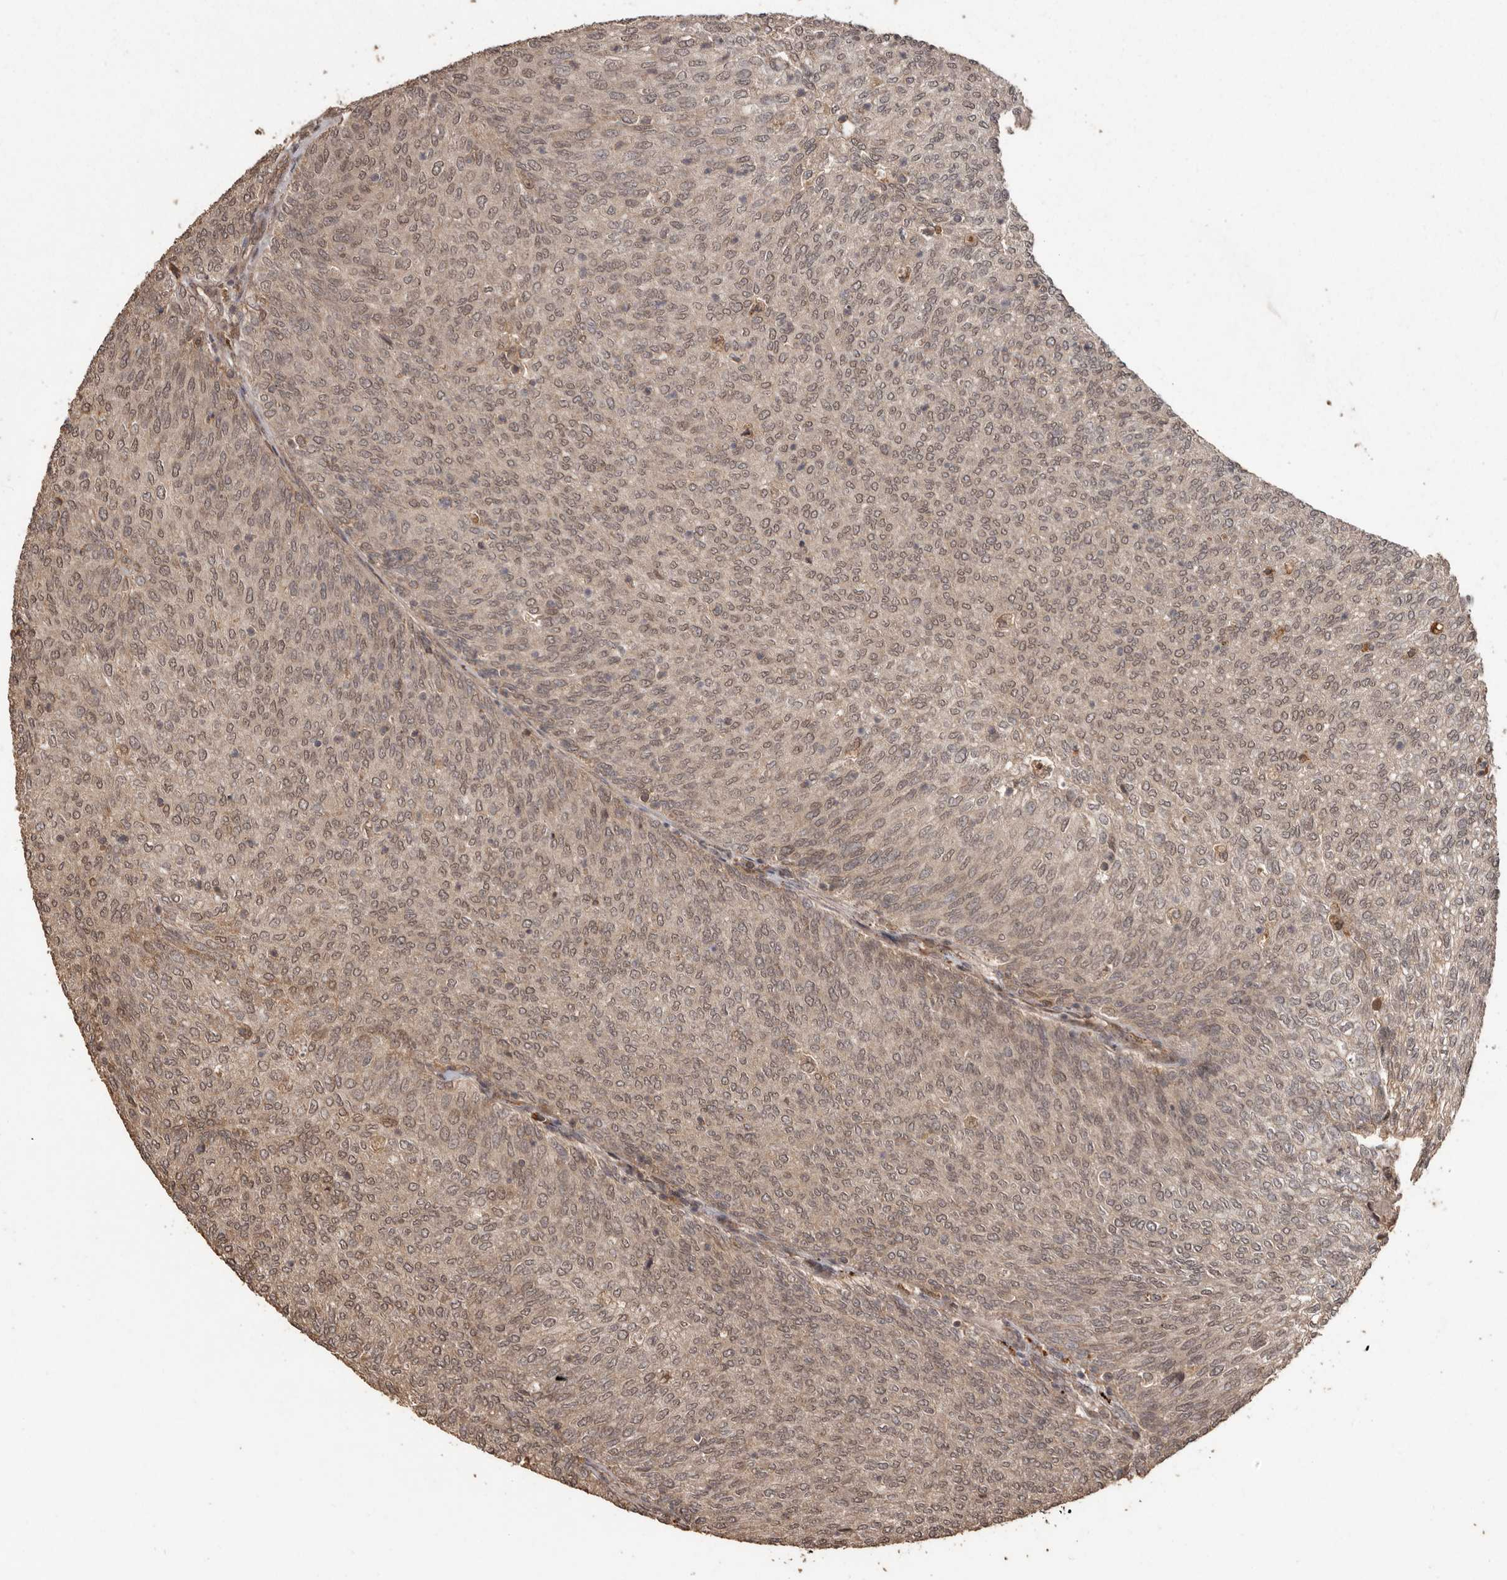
{"staining": {"intensity": "moderate", "quantity": ">75%", "location": "nuclear"}, "tissue": "urothelial cancer", "cell_type": "Tumor cells", "image_type": "cancer", "snomed": [{"axis": "morphology", "description": "Urothelial carcinoma, Low grade"}, {"axis": "topography", "description": "Urinary bladder"}], "caption": "Brown immunohistochemical staining in low-grade urothelial carcinoma demonstrates moderate nuclear staining in about >75% of tumor cells.", "gene": "NUP43", "patient": {"sex": "female", "age": 79}}